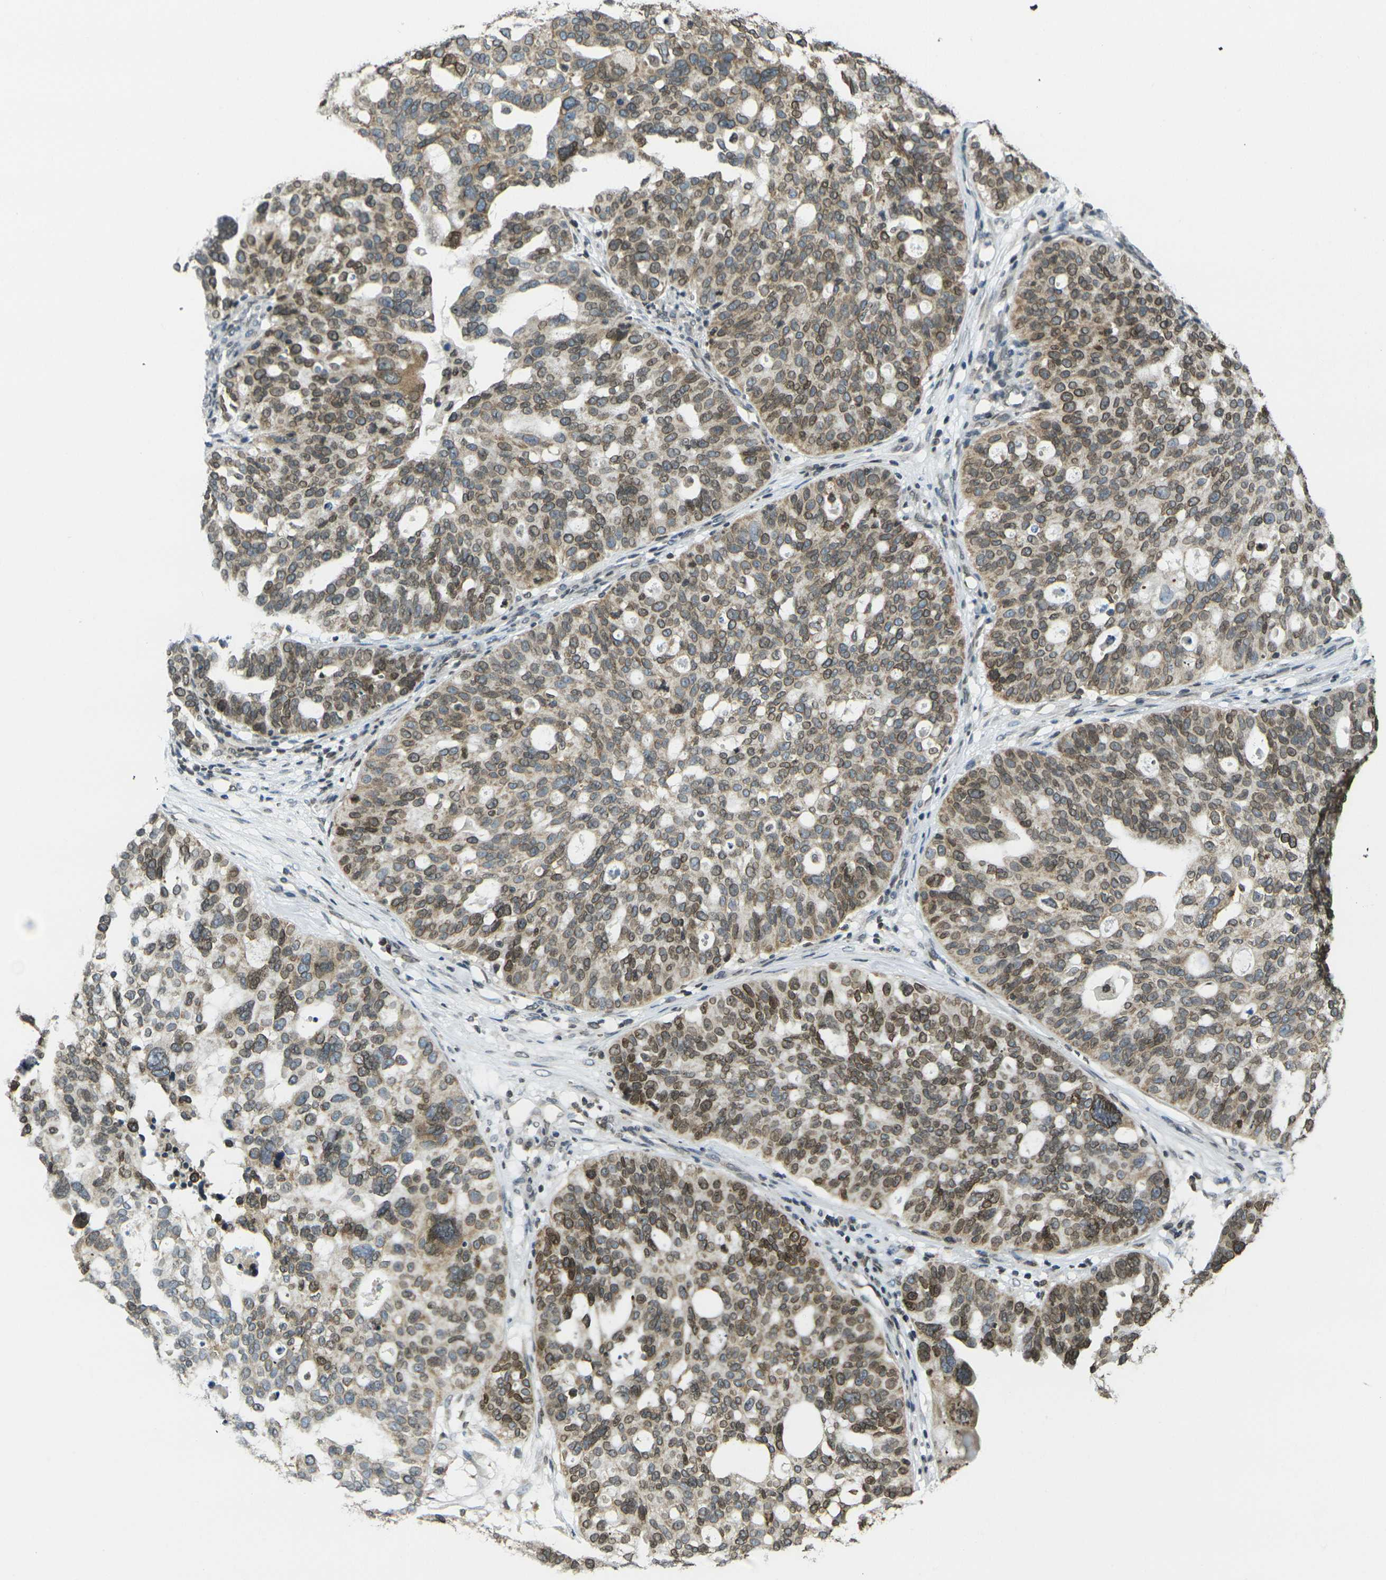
{"staining": {"intensity": "strong", "quantity": ">75%", "location": "cytoplasmic/membranous,nuclear"}, "tissue": "ovarian cancer", "cell_type": "Tumor cells", "image_type": "cancer", "snomed": [{"axis": "morphology", "description": "Cystadenocarcinoma, serous, NOS"}, {"axis": "topography", "description": "Ovary"}], "caption": "Immunohistochemical staining of human ovarian serous cystadenocarcinoma exhibits high levels of strong cytoplasmic/membranous and nuclear protein positivity in about >75% of tumor cells. Immunohistochemistry stains the protein in brown and the nuclei are stained blue.", "gene": "BRDT", "patient": {"sex": "female", "age": 59}}